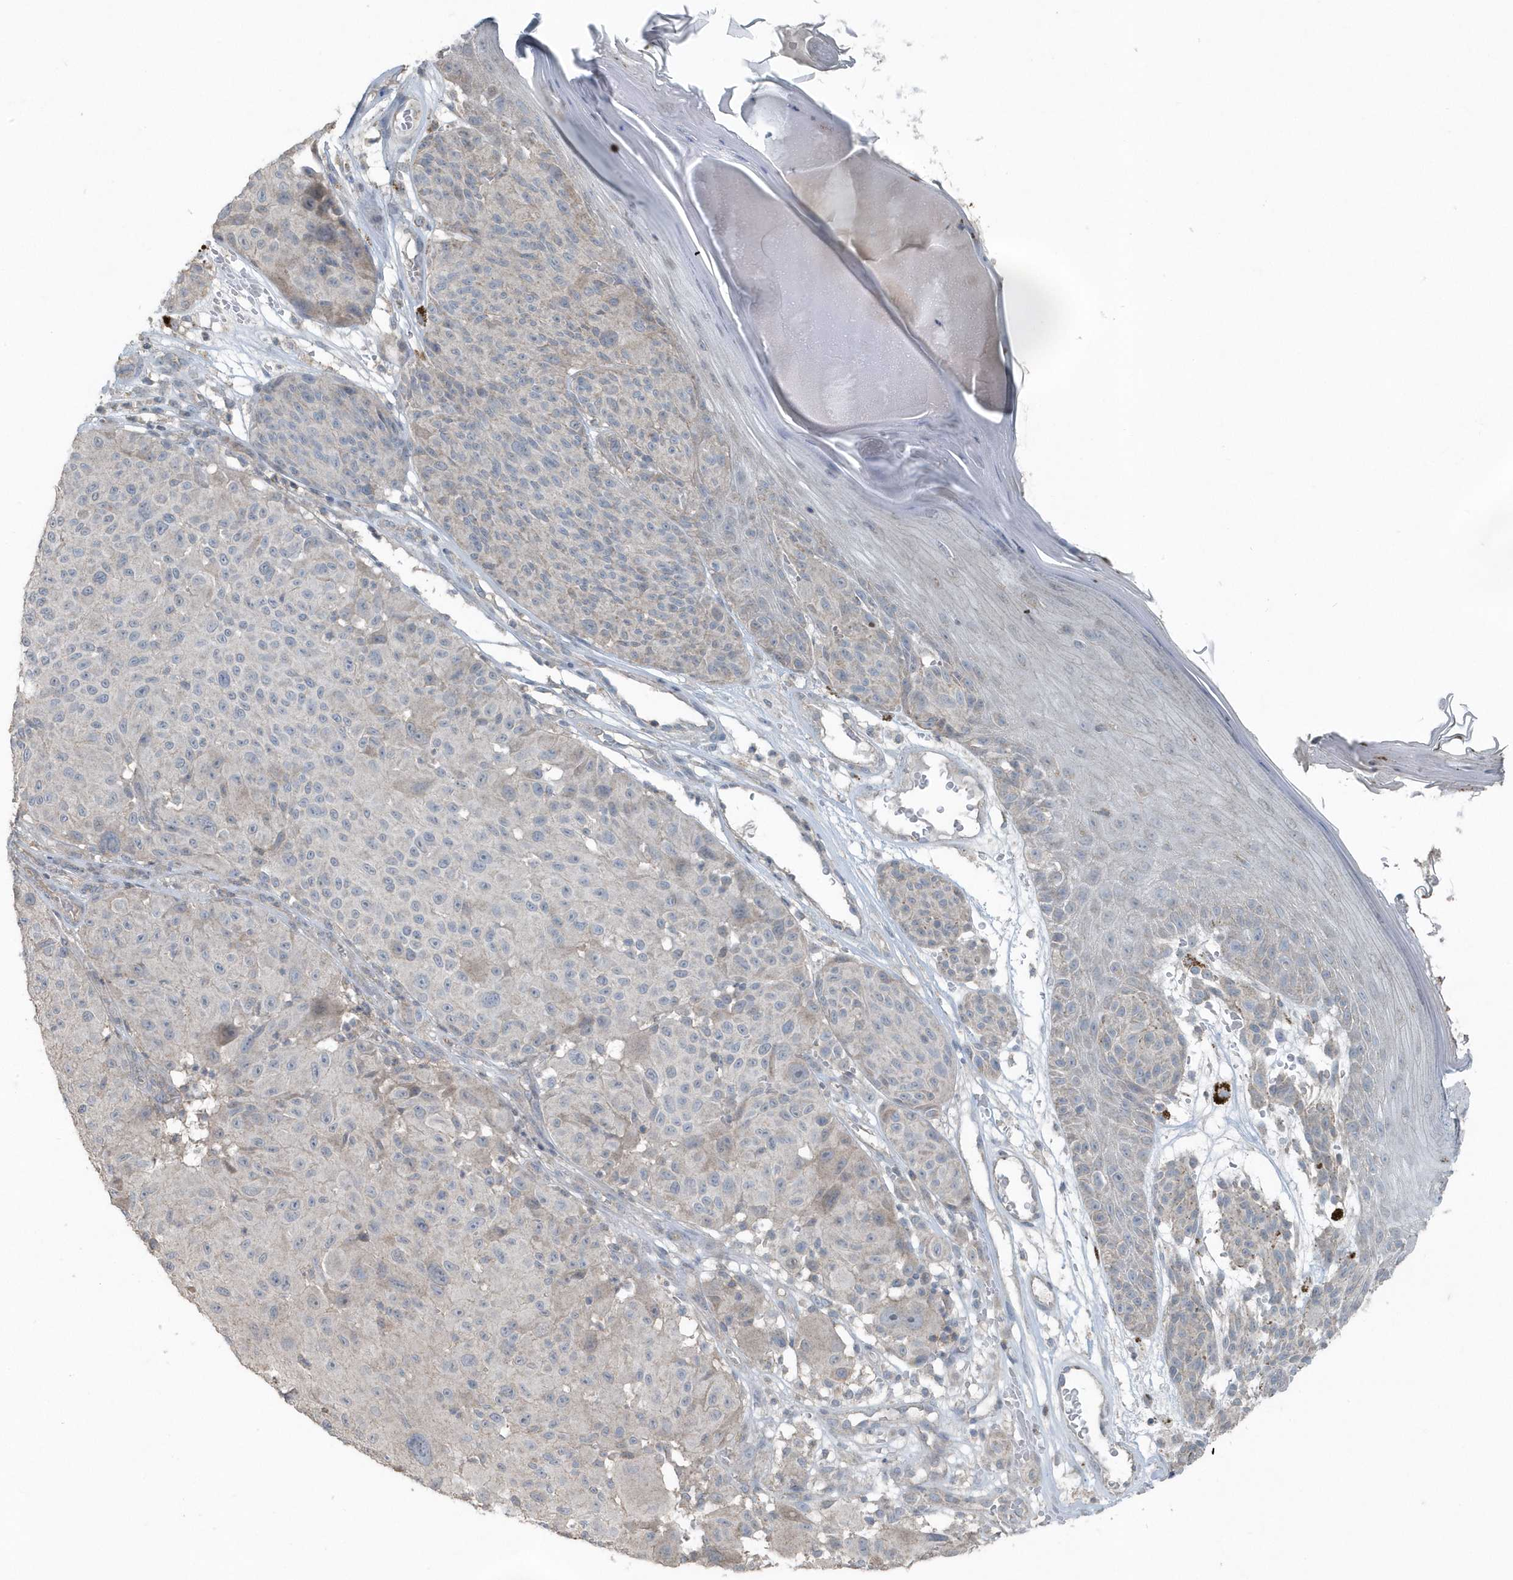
{"staining": {"intensity": "negative", "quantity": "none", "location": "none"}, "tissue": "melanoma", "cell_type": "Tumor cells", "image_type": "cancer", "snomed": [{"axis": "morphology", "description": "Malignant melanoma, NOS"}, {"axis": "topography", "description": "Skin"}], "caption": "High magnification brightfield microscopy of melanoma stained with DAB (3,3'-diaminobenzidine) (brown) and counterstained with hematoxylin (blue): tumor cells show no significant staining.", "gene": "ACTC1", "patient": {"sex": "male", "age": 83}}